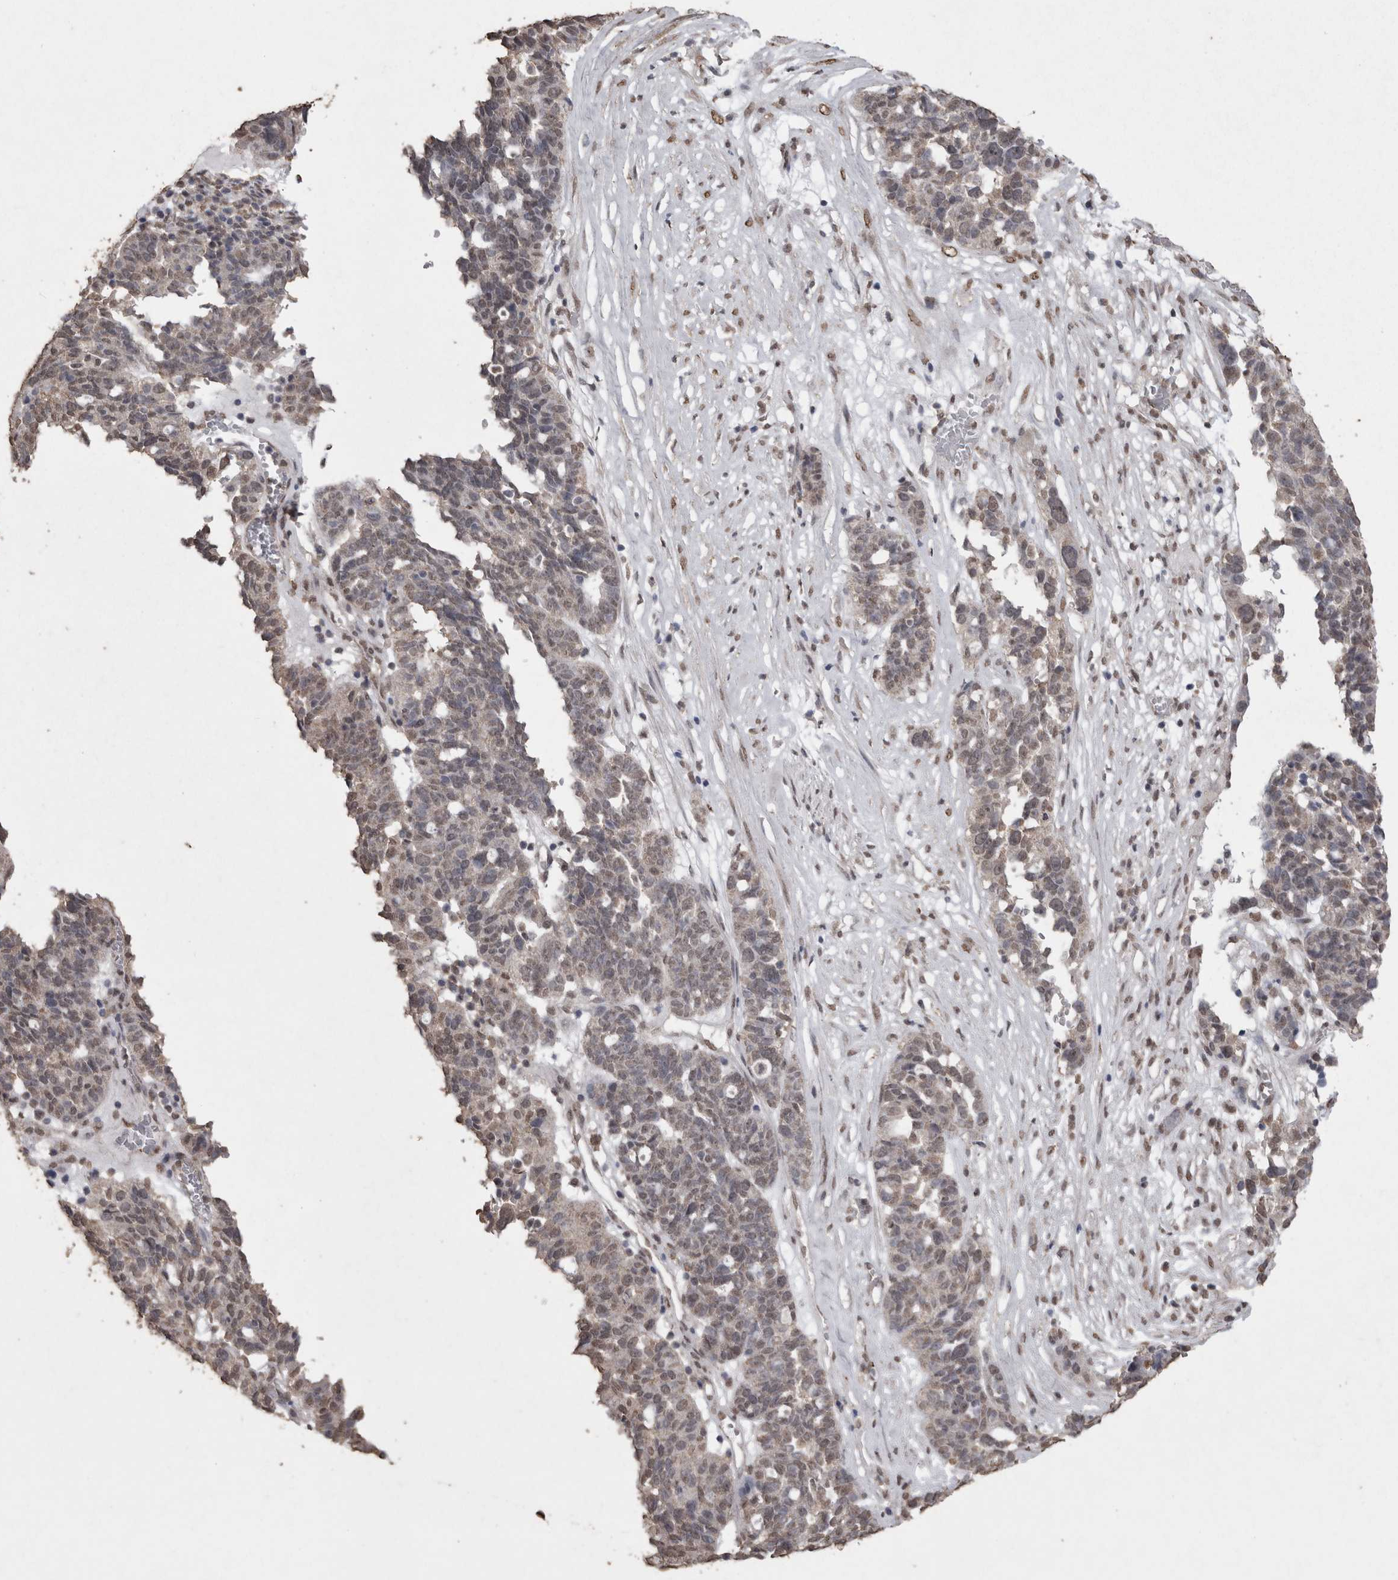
{"staining": {"intensity": "weak", "quantity": "<25%", "location": "nuclear"}, "tissue": "ovarian cancer", "cell_type": "Tumor cells", "image_type": "cancer", "snomed": [{"axis": "morphology", "description": "Cystadenocarcinoma, serous, NOS"}, {"axis": "topography", "description": "Ovary"}], "caption": "A photomicrograph of ovarian cancer stained for a protein displays no brown staining in tumor cells.", "gene": "SMAD7", "patient": {"sex": "female", "age": 59}}